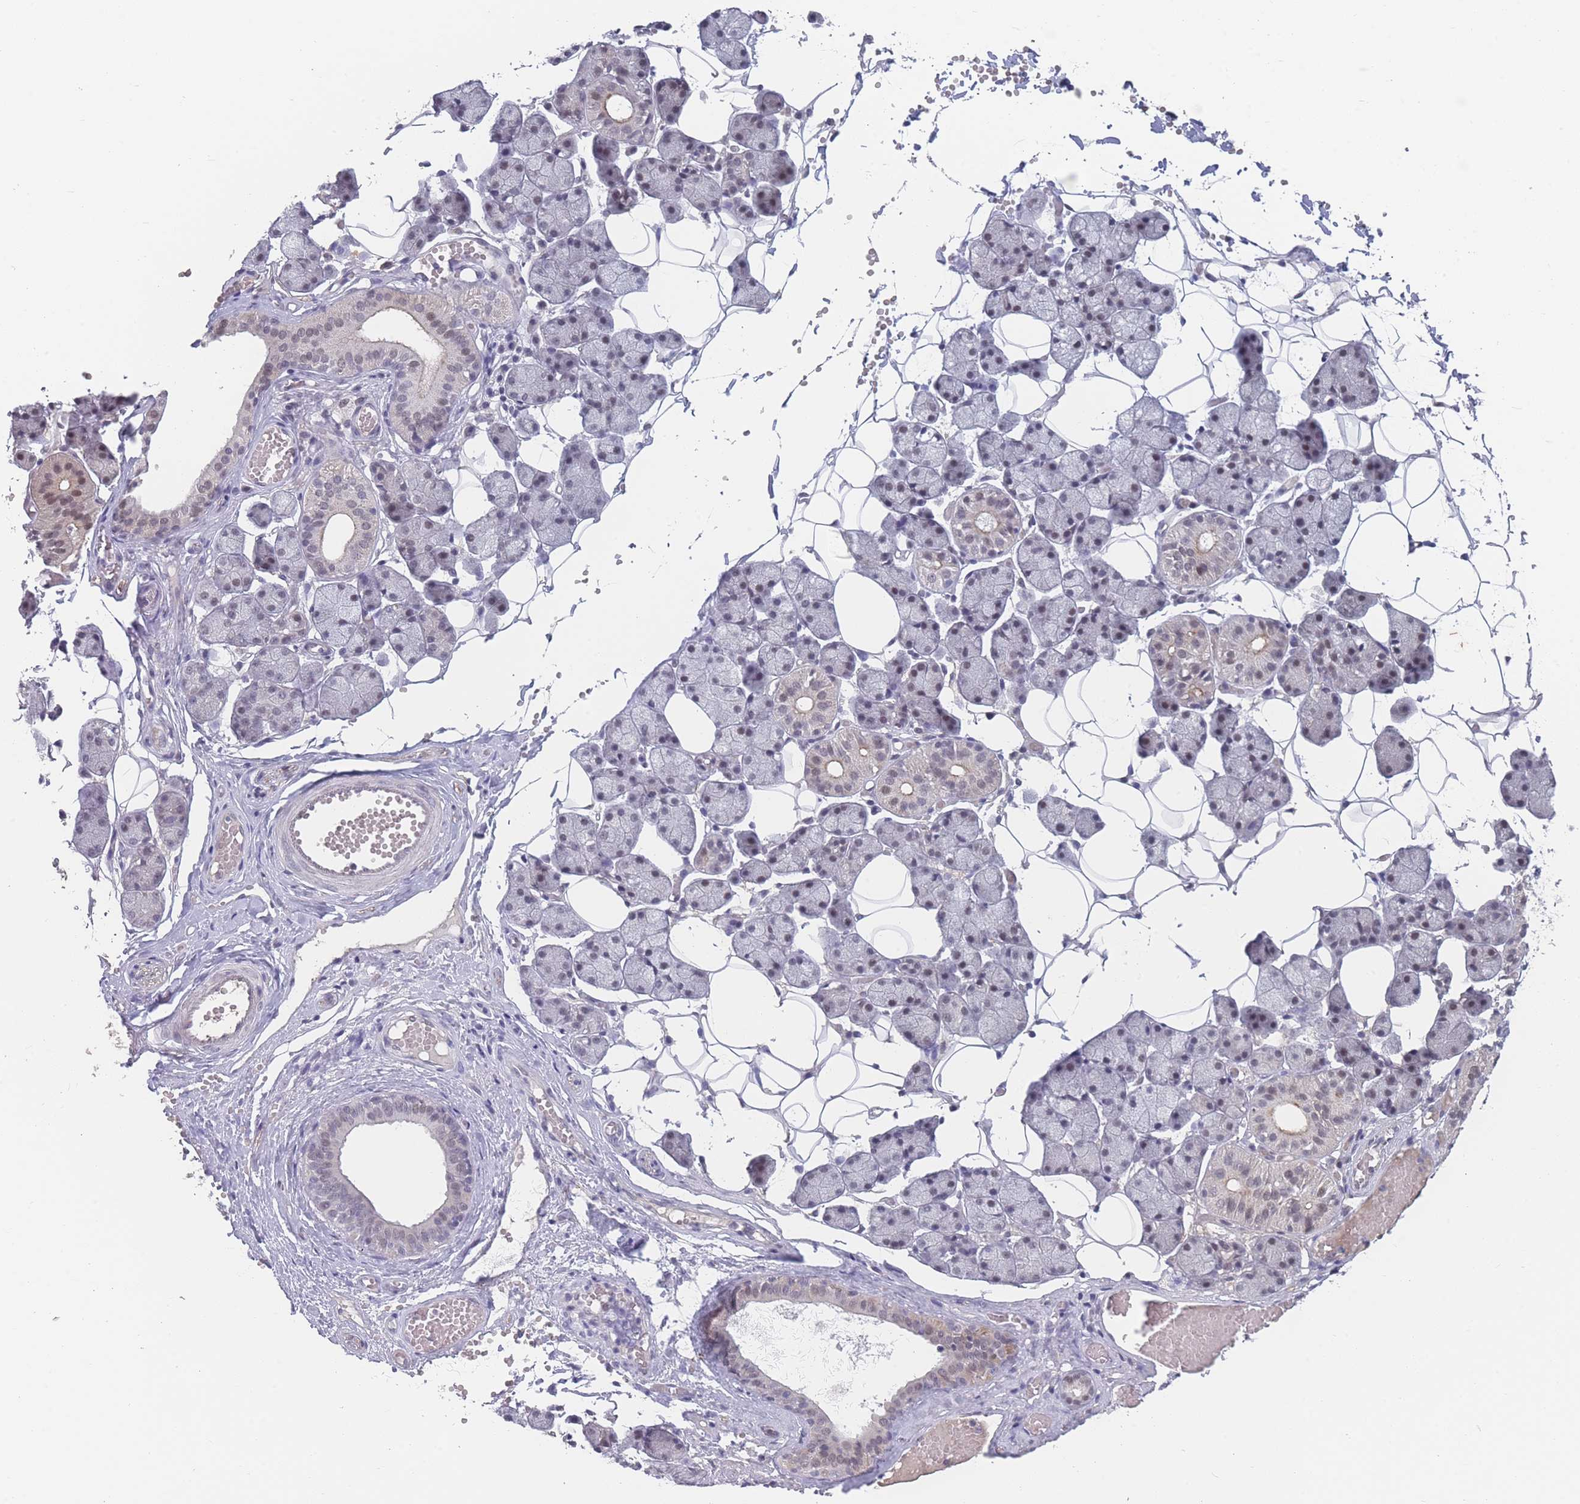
{"staining": {"intensity": "negative", "quantity": "none", "location": "none"}, "tissue": "salivary gland", "cell_type": "Glandular cells", "image_type": "normal", "snomed": [{"axis": "morphology", "description": "Normal tissue, NOS"}, {"axis": "topography", "description": "Salivary gland"}], "caption": "The image exhibits no staining of glandular cells in unremarkable salivary gland. The staining was performed using DAB to visualize the protein expression in brown, while the nuclei were stained in blue with hematoxylin (Magnification: 20x).", "gene": "ANKRD10", "patient": {"sex": "female", "age": 33}}